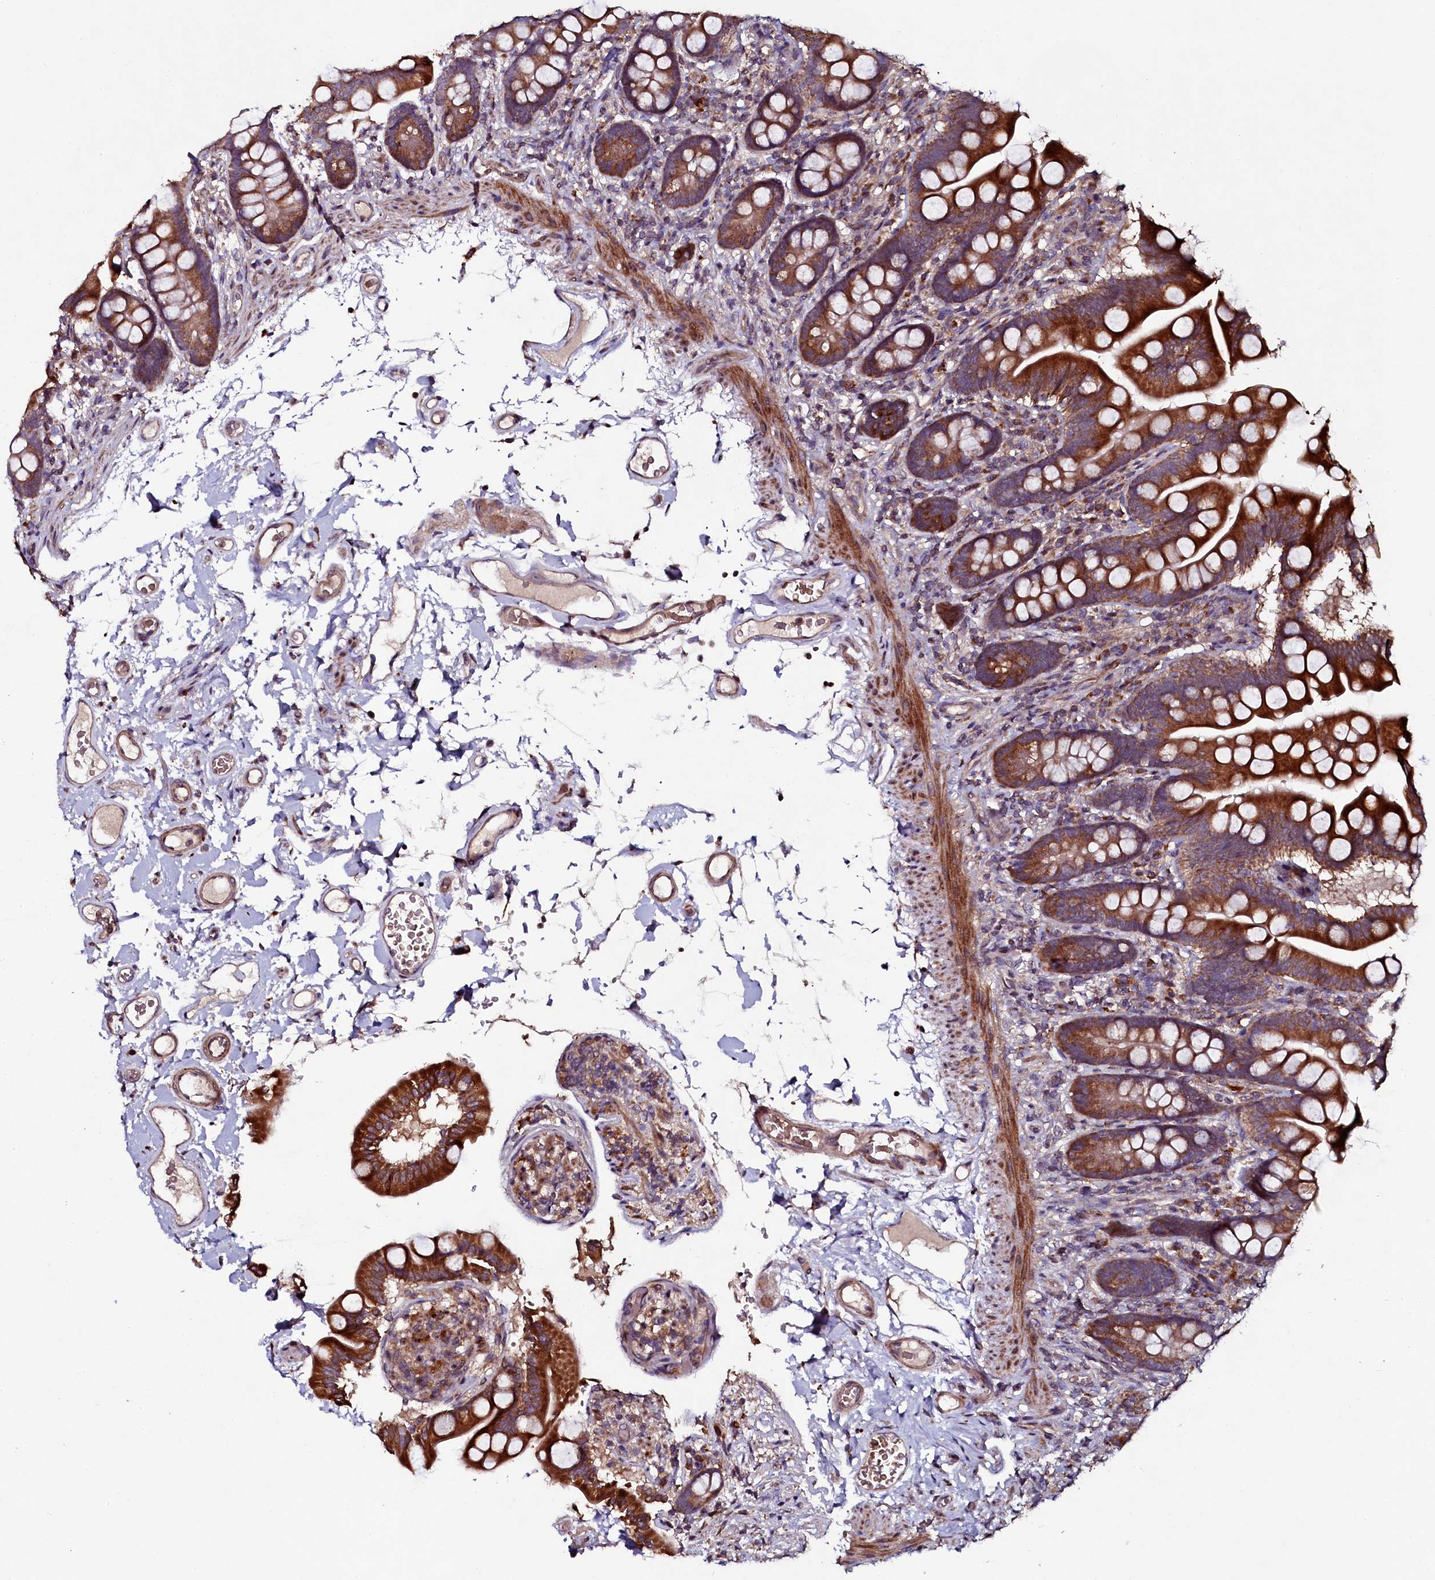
{"staining": {"intensity": "strong", "quantity": ">75%", "location": "cytoplasmic/membranous"}, "tissue": "small intestine", "cell_type": "Glandular cells", "image_type": "normal", "snomed": [{"axis": "morphology", "description": "Normal tissue, NOS"}, {"axis": "topography", "description": "Small intestine"}], "caption": "DAB (3,3'-diaminobenzidine) immunohistochemical staining of normal human small intestine reveals strong cytoplasmic/membranous protein positivity in about >75% of glandular cells.", "gene": "SEC24C", "patient": {"sex": "female", "age": 64}}